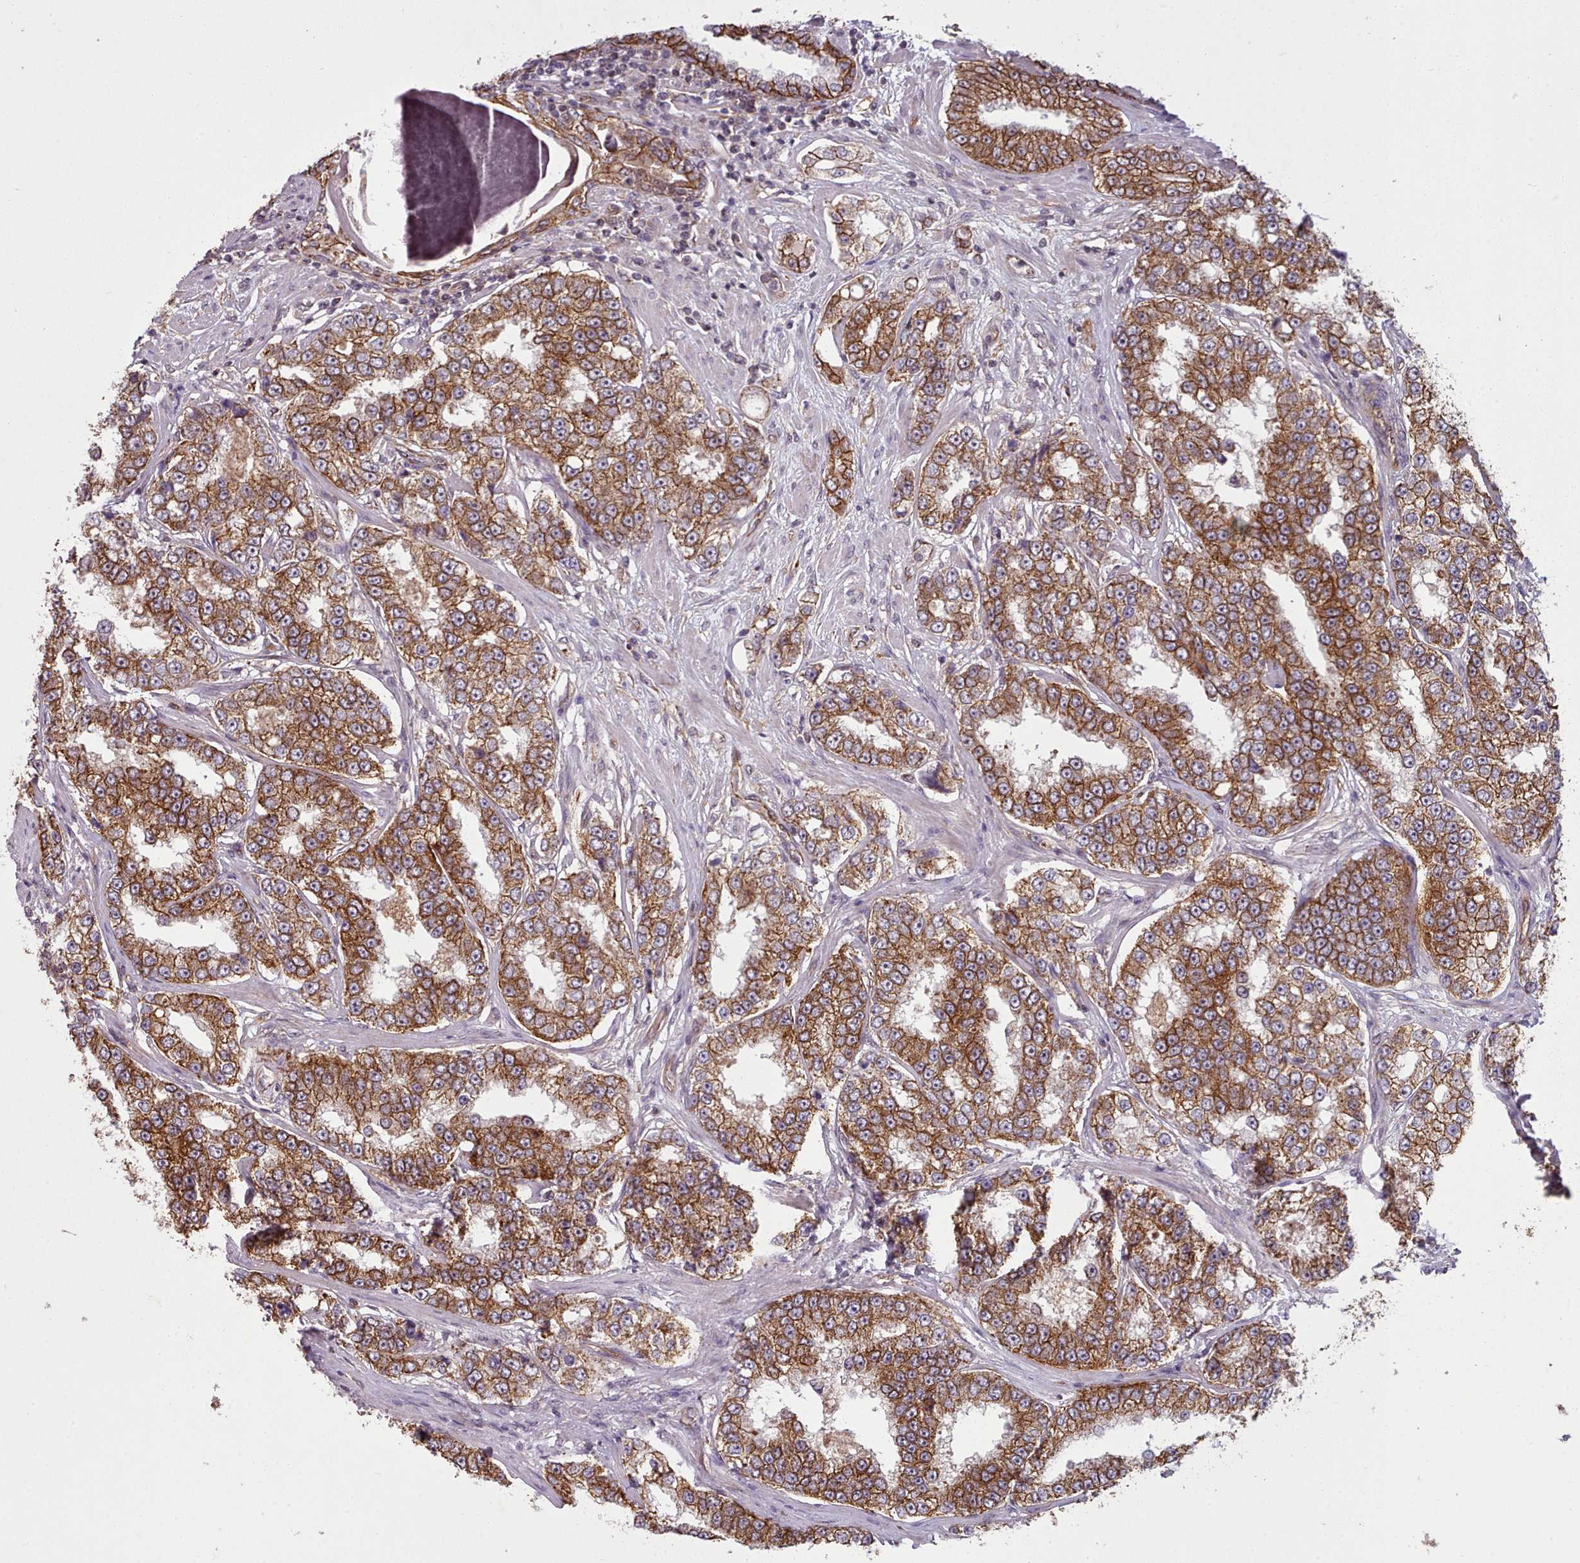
{"staining": {"intensity": "strong", "quantity": ">75%", "location": "cytoplasmic/membranous"}, "tissue": "prostate cancer", "cell_type": "Tumor cells", "image_type": "cancer", "snomed": [{"axis": "morphology", "description": "Normal tissue, NOS"}, {"axis": "morphology", "description": "Adenocarcinoma, High grade"}, {"axis": "topography", "description": "Prostate"}], "caption": "This histopathology image exhibits high-grade adenocarcinoma (prostate) stained with IHC to label a protein in brown. The cytoplasmic/membranous of tumor cells show strong positivity for the protein. Nuclei are counter-stained blue.", "gene": "MRPL46", "patient": {"sex": "male", "age": 83}}